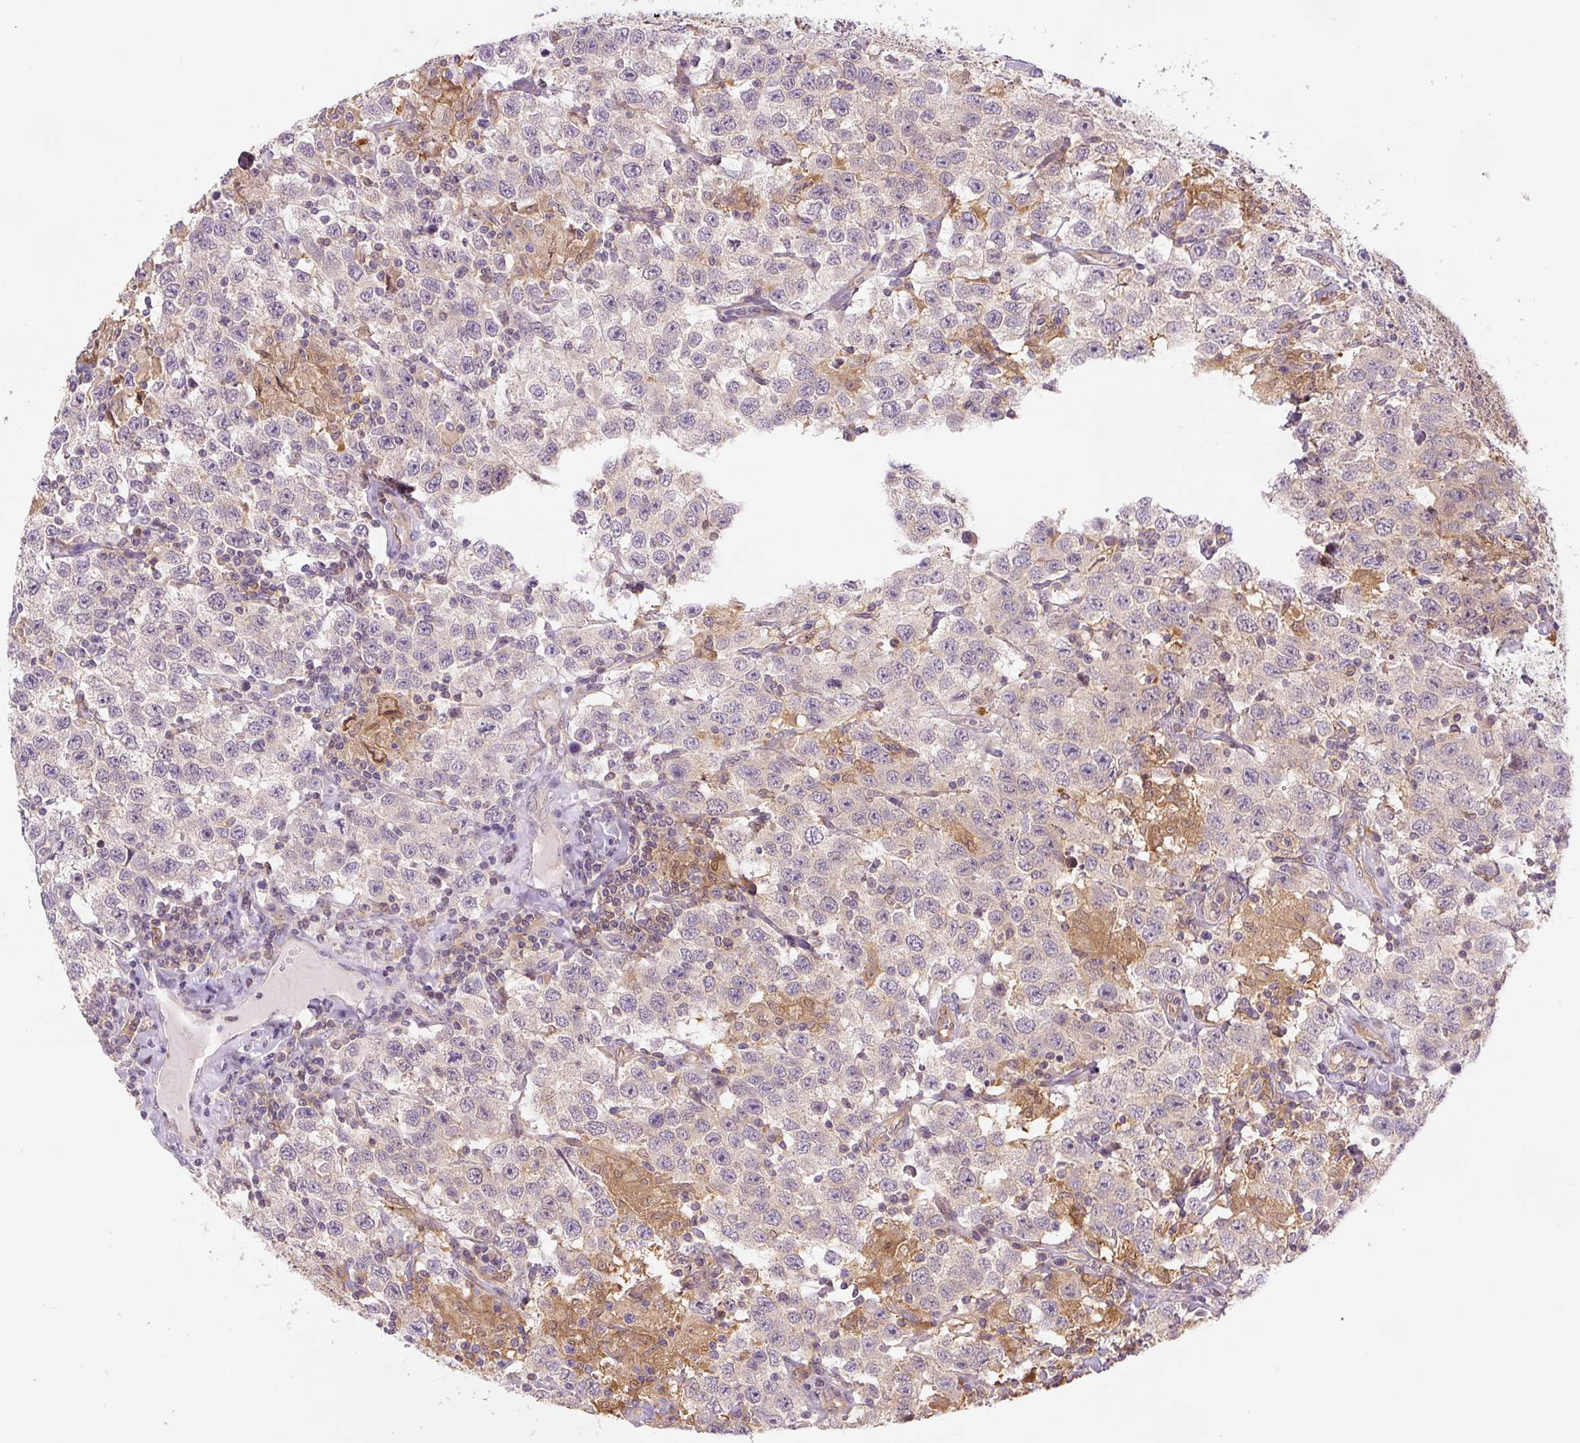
{"staining": {"intensity": "negative", "quantity": "none", "location": "none"}, "tissue": "testis cancer", "cell_type": "Tumor cells", "image_type": "cancer", "snomed": [{"axis": "morphology", "description": "Seminoma, NOS"}, {"axis": "topography", "description": "Testis"}], "caption": "Tumor cells are negative for protein expression in human testis seminoma.", "gene": "SPSB2", "patient": {"sex": "male", "age": 41}}